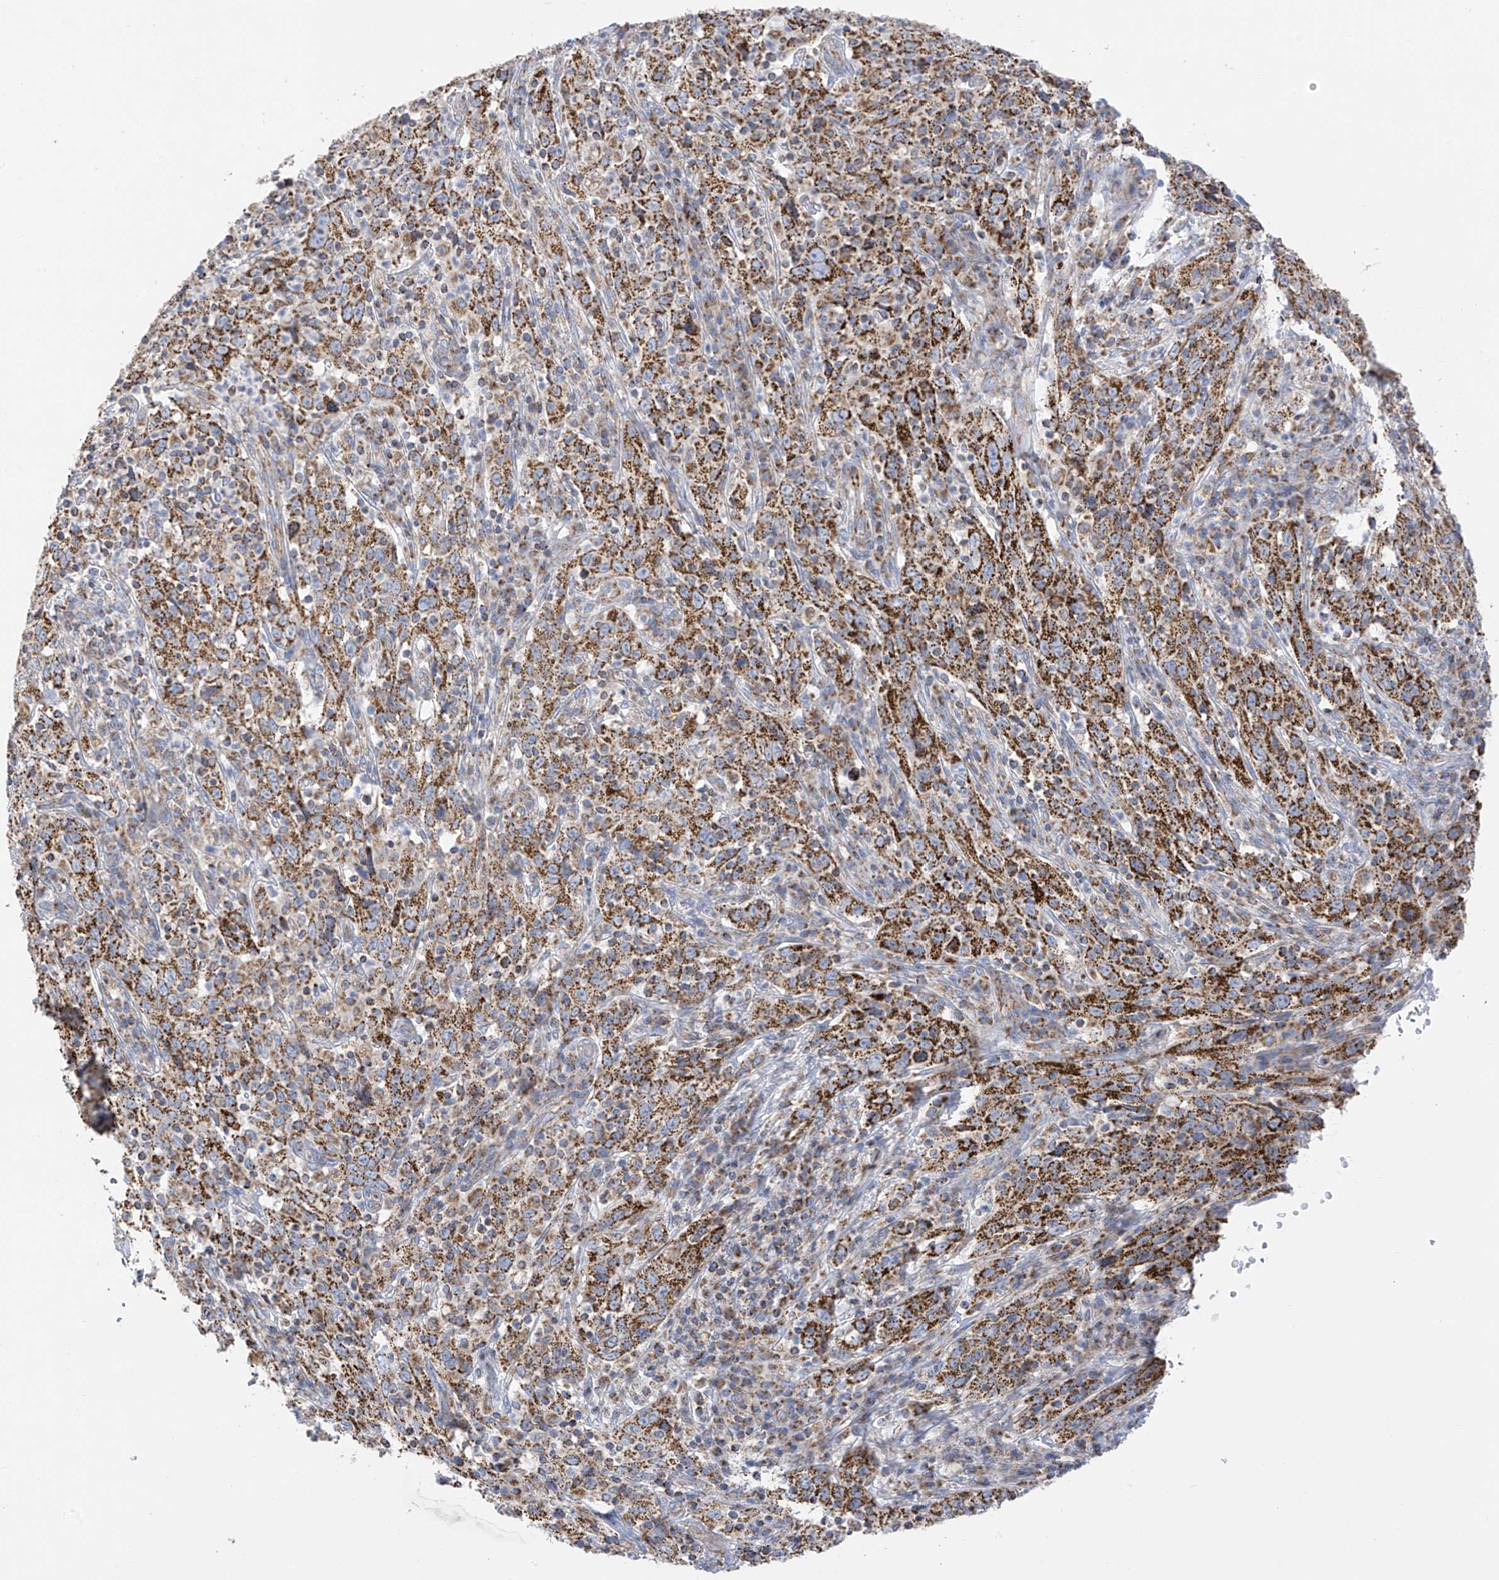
{"staining": {"intensity": "strong", "quantity": ">75%", "location": "cytoplasmic/membranous"}, "tissue": "cervical cancer", "cell_type": "Tumor cells", "image_type": "cancer", "snomed": [{"axis": "morphology", "description": "Squamous cell carcinoma, NOS"}, {"axis": "topography", "description": "Cervix"}], "caption": "Immunohistochemical staining of cervical cancer shows high levels of strong cytoplasmic/membranous protein expression in approximately >75% of tumor cells. (brown staining indicates protein expression, while blue staining denotes nuclei).", "gene": "PNPT1", "patient": {"sex": "female", "age": 46}}